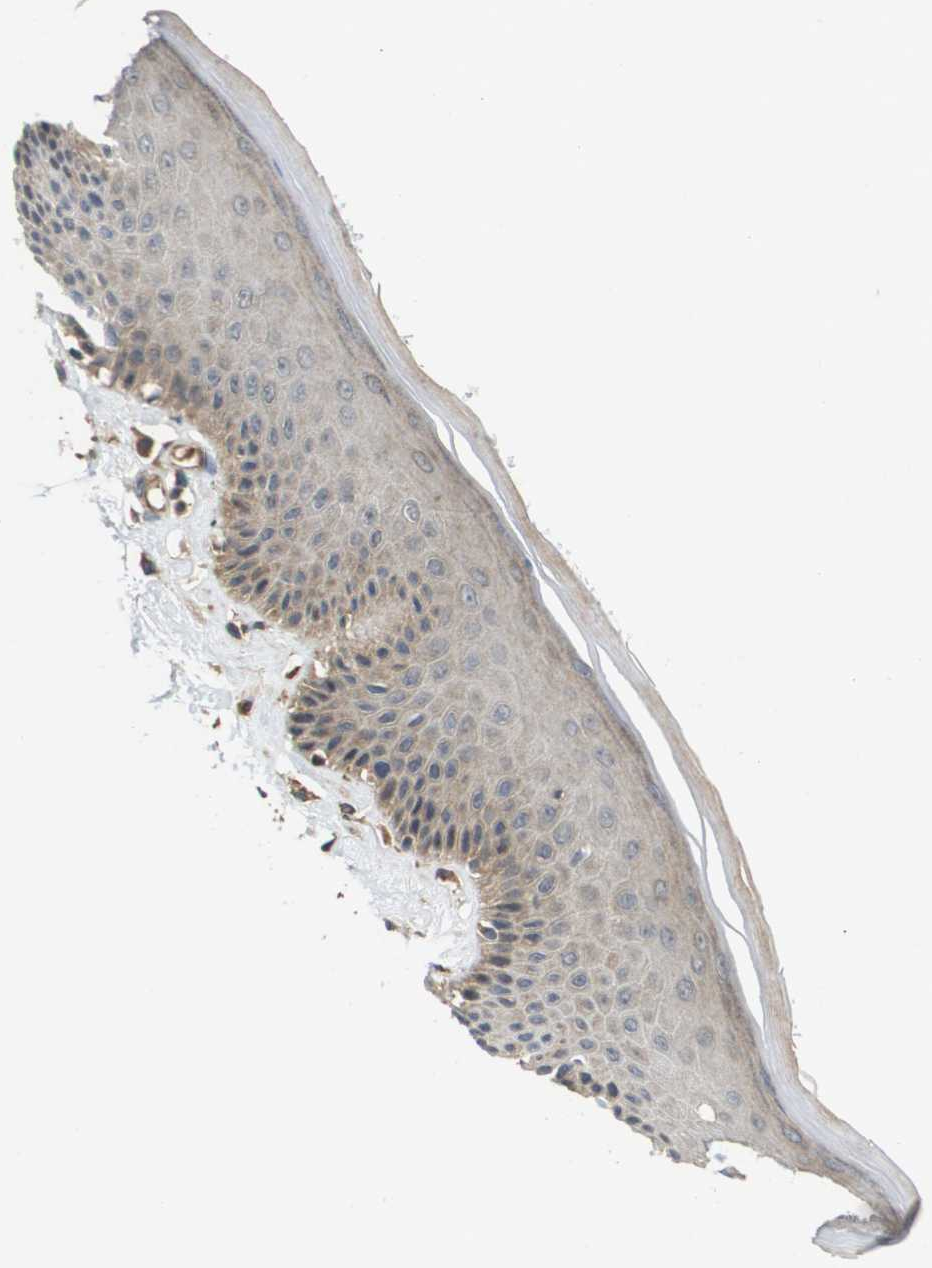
{"staining": {"intensity": "moderate", "quantity": "<25%", "location": "cytoplasmic/membranous"}, "tissue": "skin", "cell_type": "Epidermal cells", "image_type": "normal", "snomed": [{"axis": "morphology", "description": "Normal tissue, NOS"}, {"axis": "topography", "description": "Vulva"}], "caption": "This histopathology image demonstrates unremarkable skin stained with immunohistochemistry (IHC) to label a protein in brown. The cytoplasmic/membranous of epidermal cells show moderate positivity for the protein. Nuclei are counter-stained blue.", "gene": "RBM38", "patient": {"sex": "female", "age": 73}}